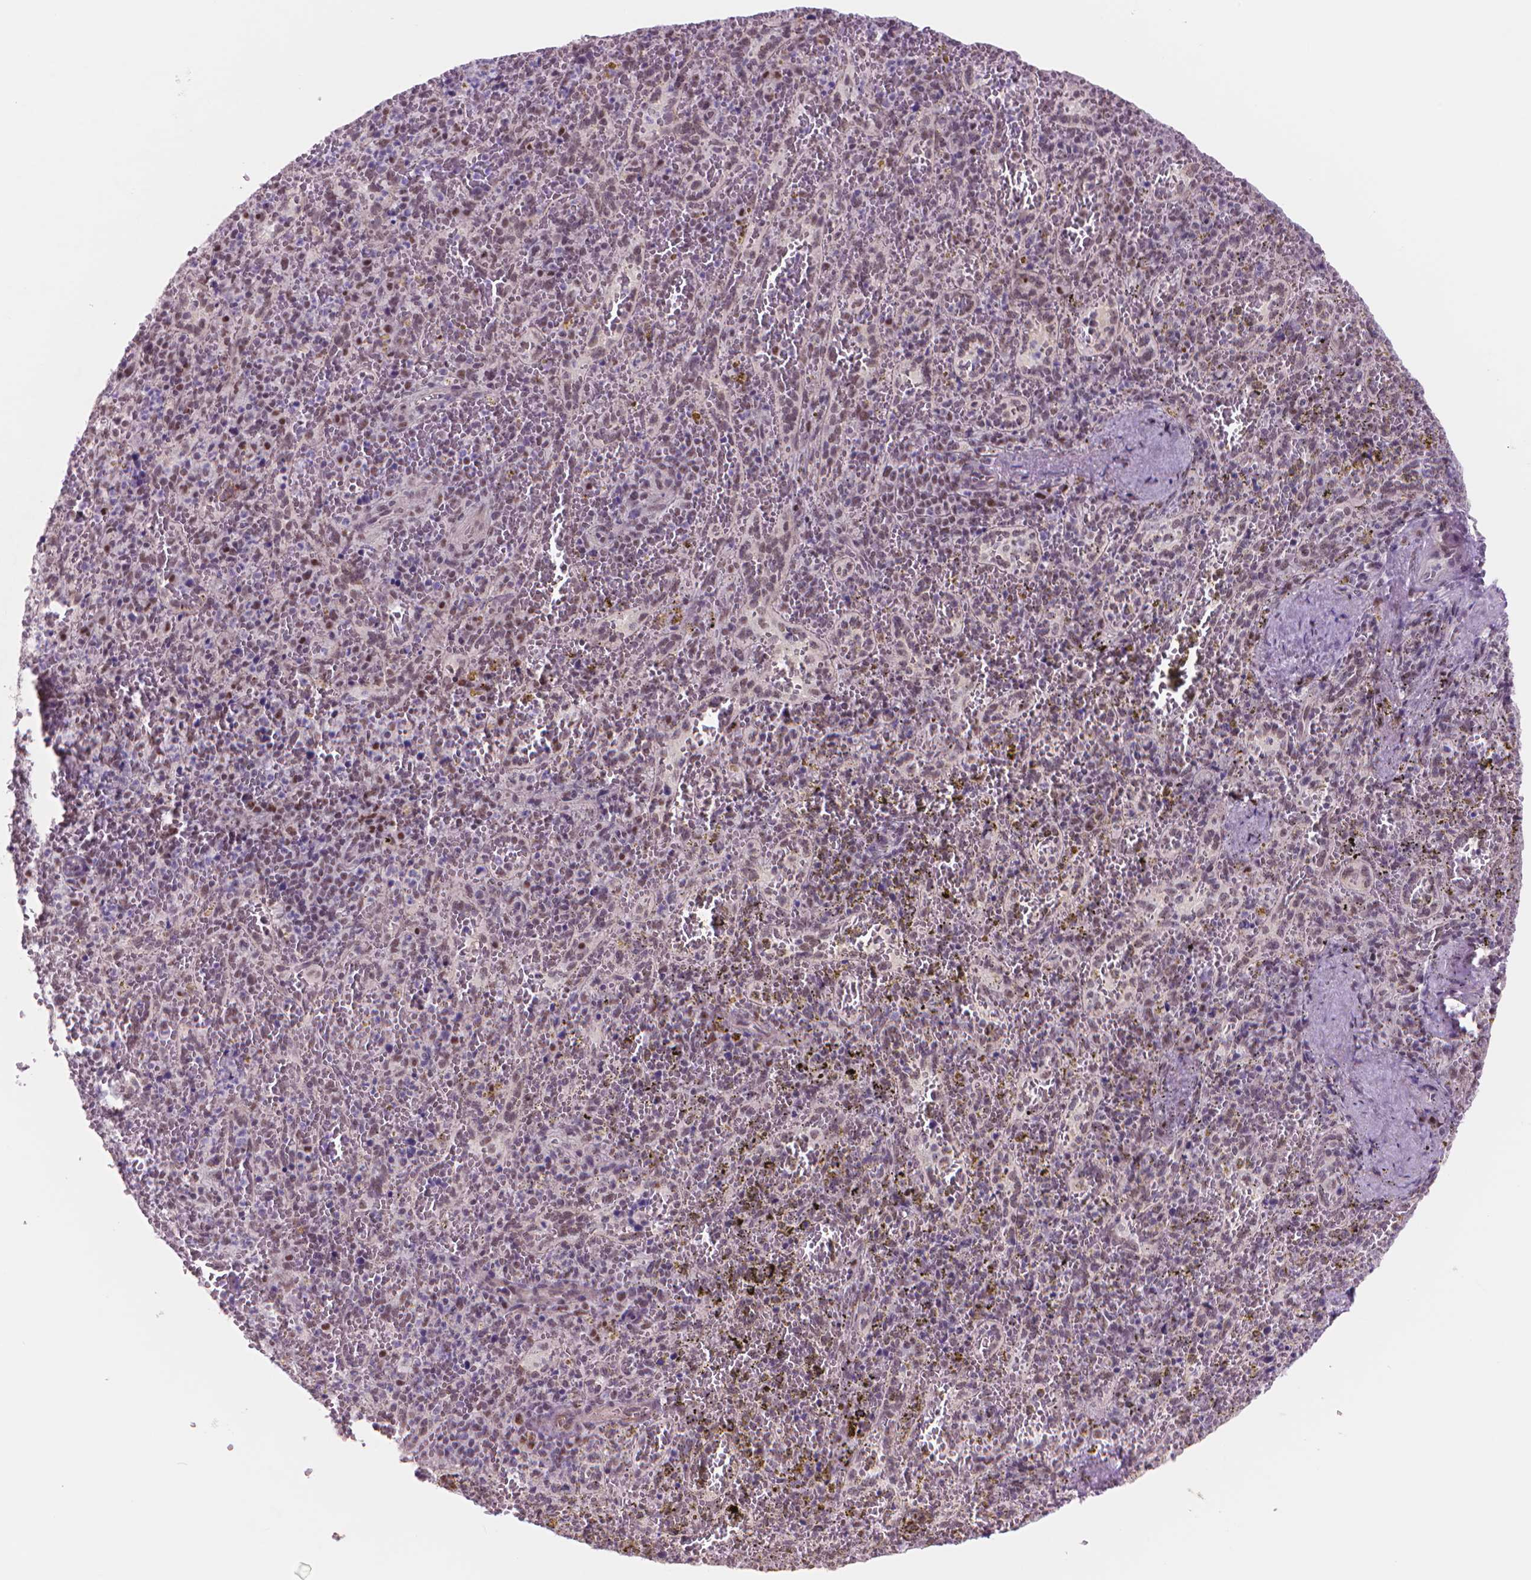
{"staining": {"intensity": "negative", "quantity": "none", "location": "none"}, "tissue": "spleen", "cell_type": "Cells in red pulp", "image_type": "normal", "snomed": [{"axis": "morphology", "description": "Normal tissue, NOS"}, {"axis": "topography", "description": "Spleen"}], "caption": "Cells in red pulp are negative for brown protein staining in normal spleen. (DAB immunohistochemistry (IHC) with hematoxylin counter stain).", "gene": "POLR3D", "patient": {"sex": "female", "age": 50}}